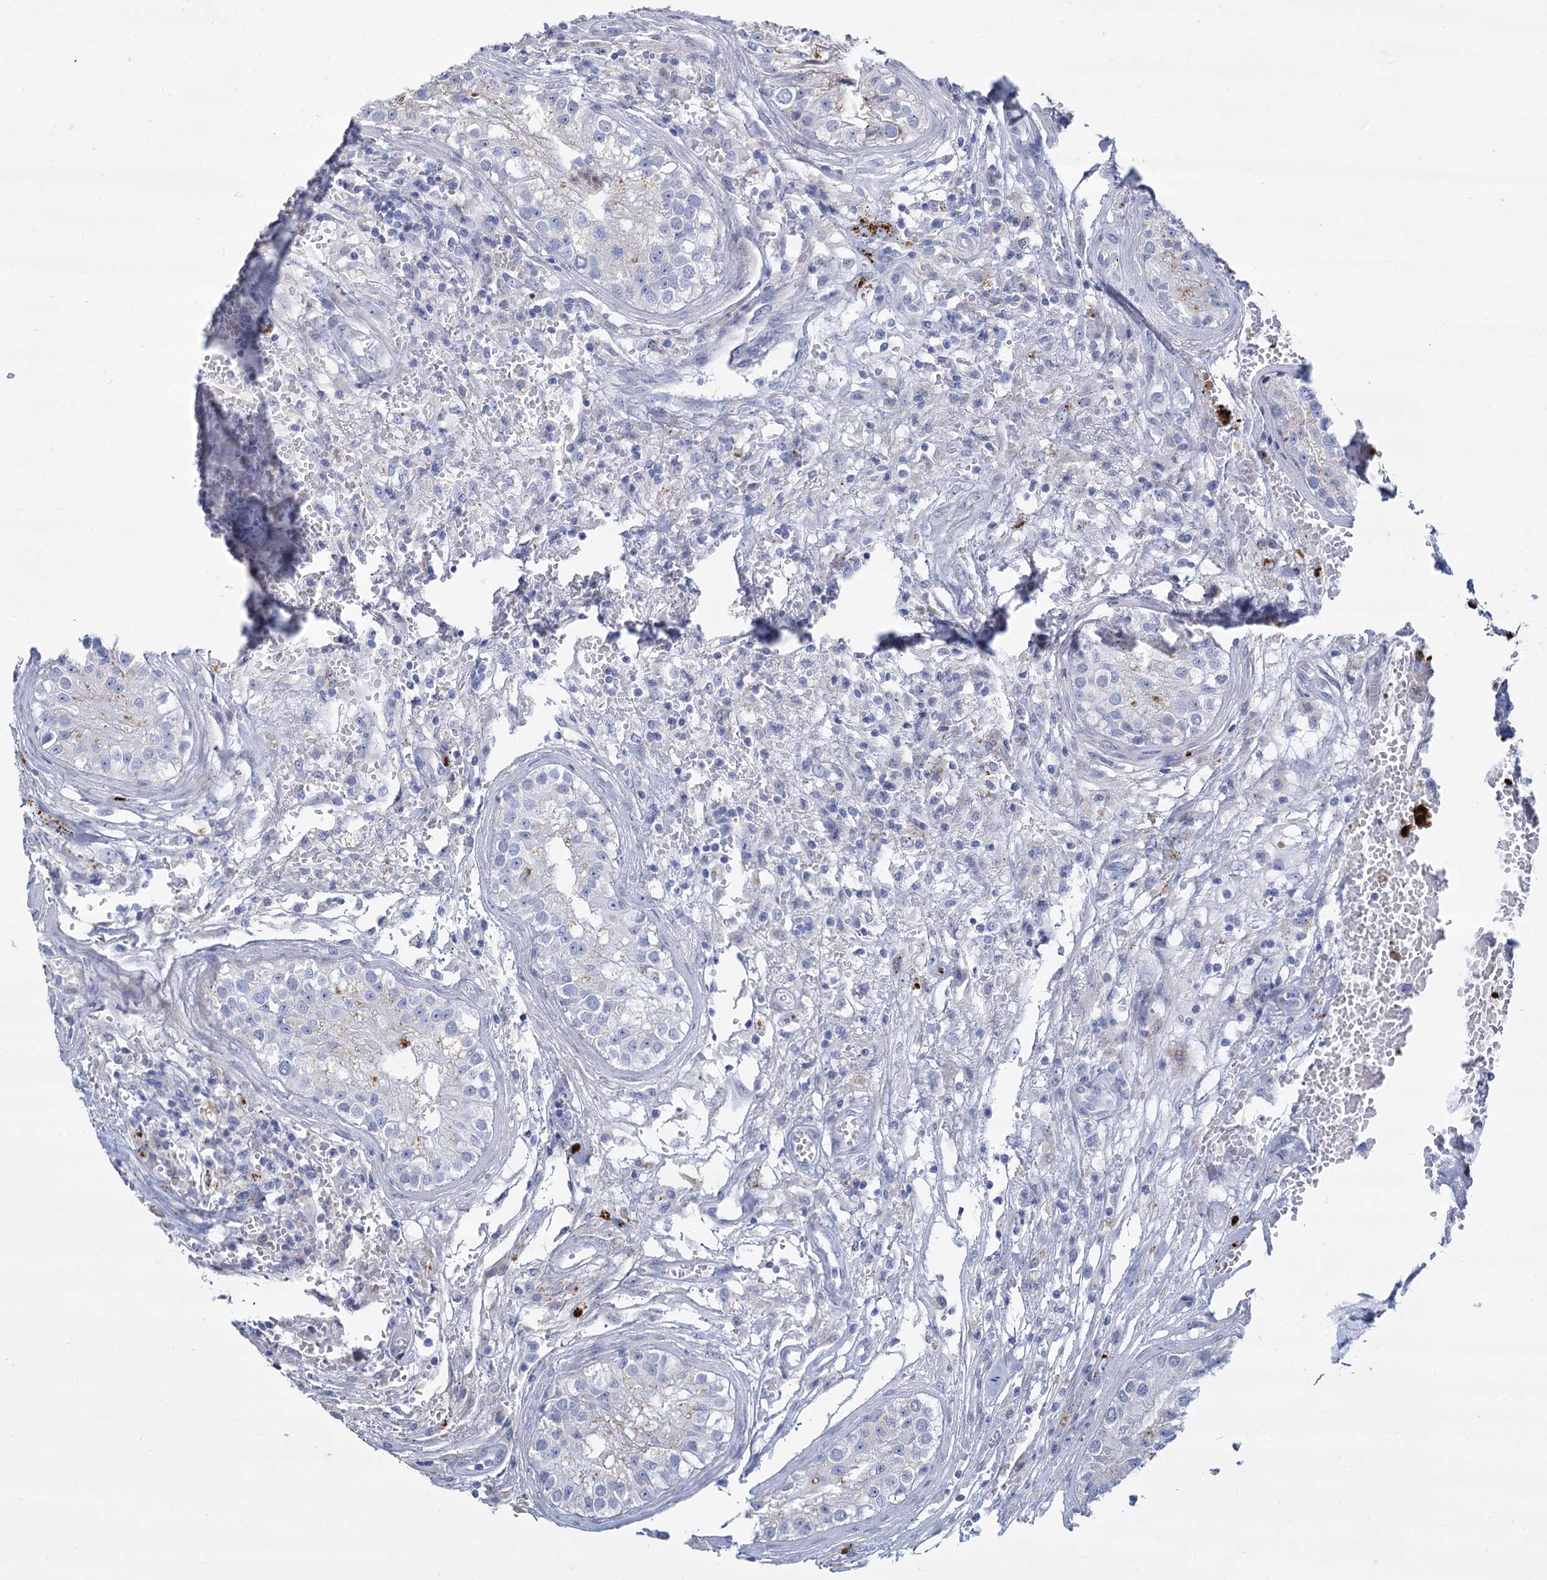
{"staining": {"intensity": "negative", "quantity": "none", "location": "none"}, "tissue": "testis cancer", "cell_type": "Tumor cells", "image_type": "cancer", "snomed": [{"axis": "morphology", "description": "Carcinoma, Embryonal, NOS"}, {"axis": "topography", "description": "Testis"}], "caption": "DAB (3,3'-diaminobenzidine) immunohistochemical staining of testis embryonal carcinoma exhibits no significant expression in tumor cells.", "gene": "TRIM77", "patient": {"sex": "male", "age": 25}}